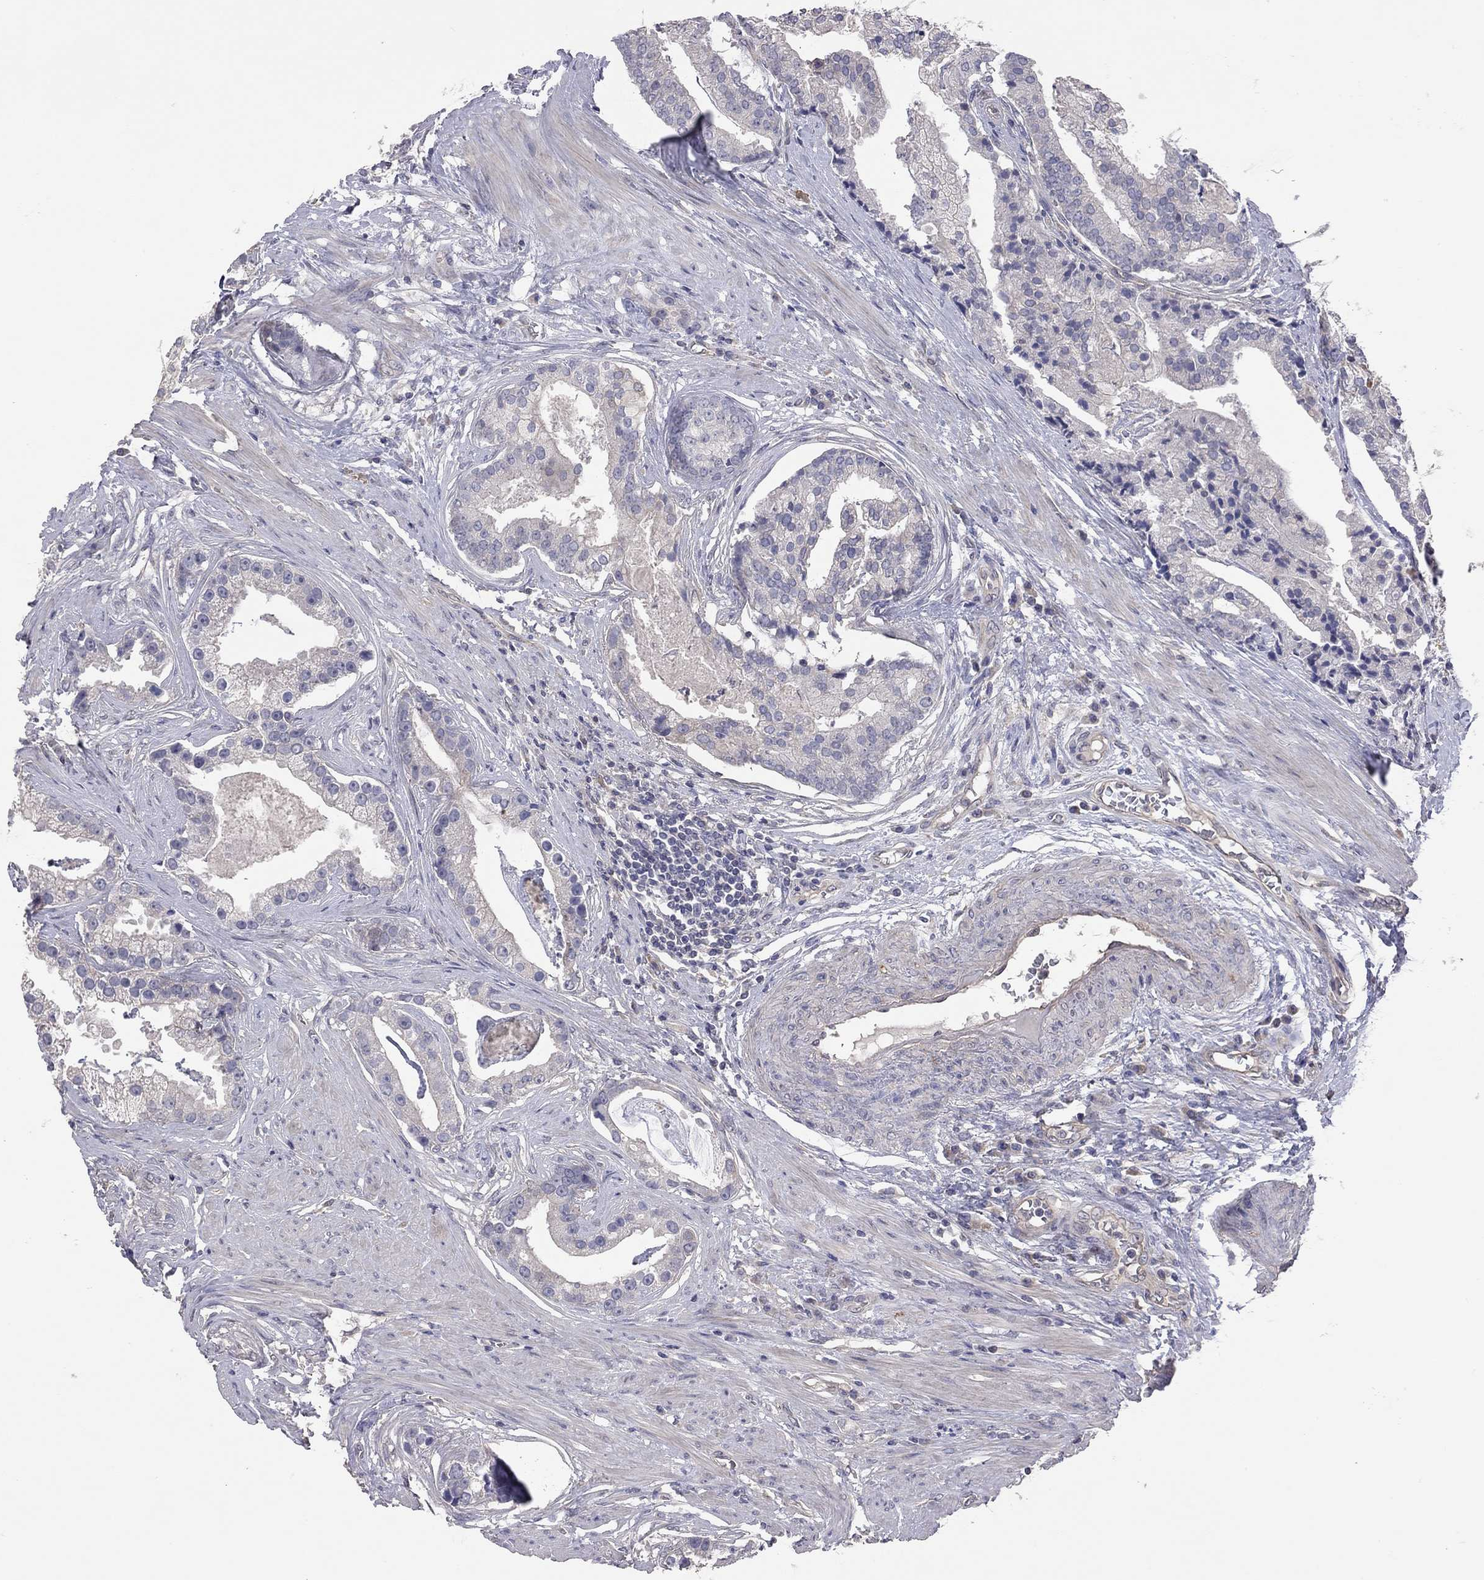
{"staining": {"intensity": "negative", "quantity": "none", "location": "none"}, "tissue": "prostate cancer", "cell_type": "Tumor cells", "image_type": "cancer", "snomed": [{"axis": "morphology", "description": "Adenocarcinoma, NOS"}, {"axis": "topography", "description": "Prostate and seminal vesicle, NOS"}, {"axis": "topography", "description": "Prostate"}], "caption": "Prostate adenocarcinoma was stained to show a protein in brown. There is no significant staining in tumor cells.", "gene": "KCNB1", "patient": {"sex": "male", "age": 44}}